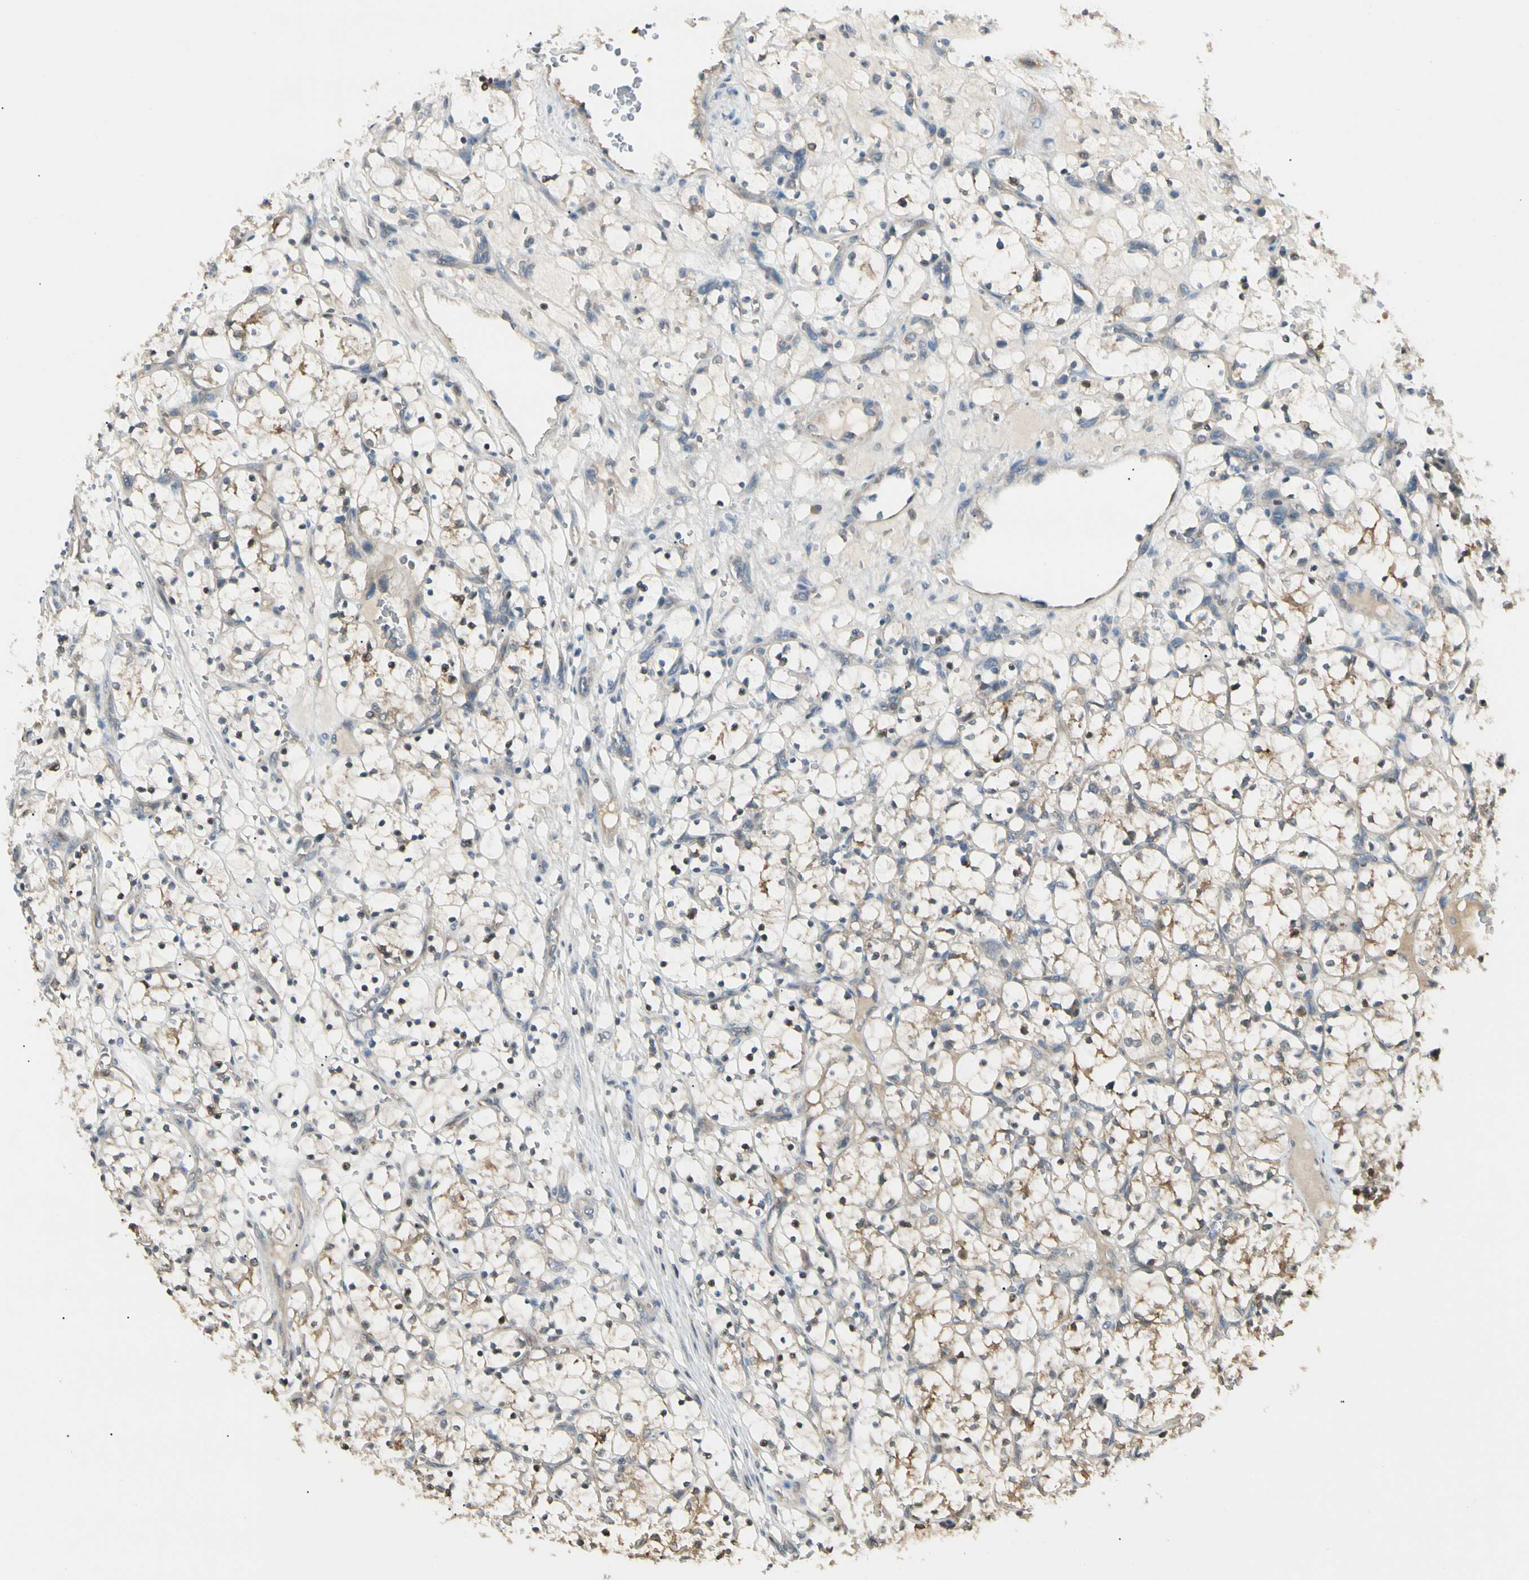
{"staining": {"intensity": "weak", "quantity": "25%-75%", "location": "cytoplasmic/membranous"}, "tissue": "renal cancer", "cell_type": "Tumor cells", "image_type": "cancer", "snomed": [{"axis": "morphology", "description": "Adenocarcinoma, NOS"}, {"axis": "topography", "description": "Kidney"}], "caption": "There is low levels of weak cytoplasmic/membranous positivity in tumor cells of renal adenocarcinoma, as demonstrated by immunohistochemical staining (brown color).", "gene": "P3H2", "patient": {"sex": "female", "age": 69}}